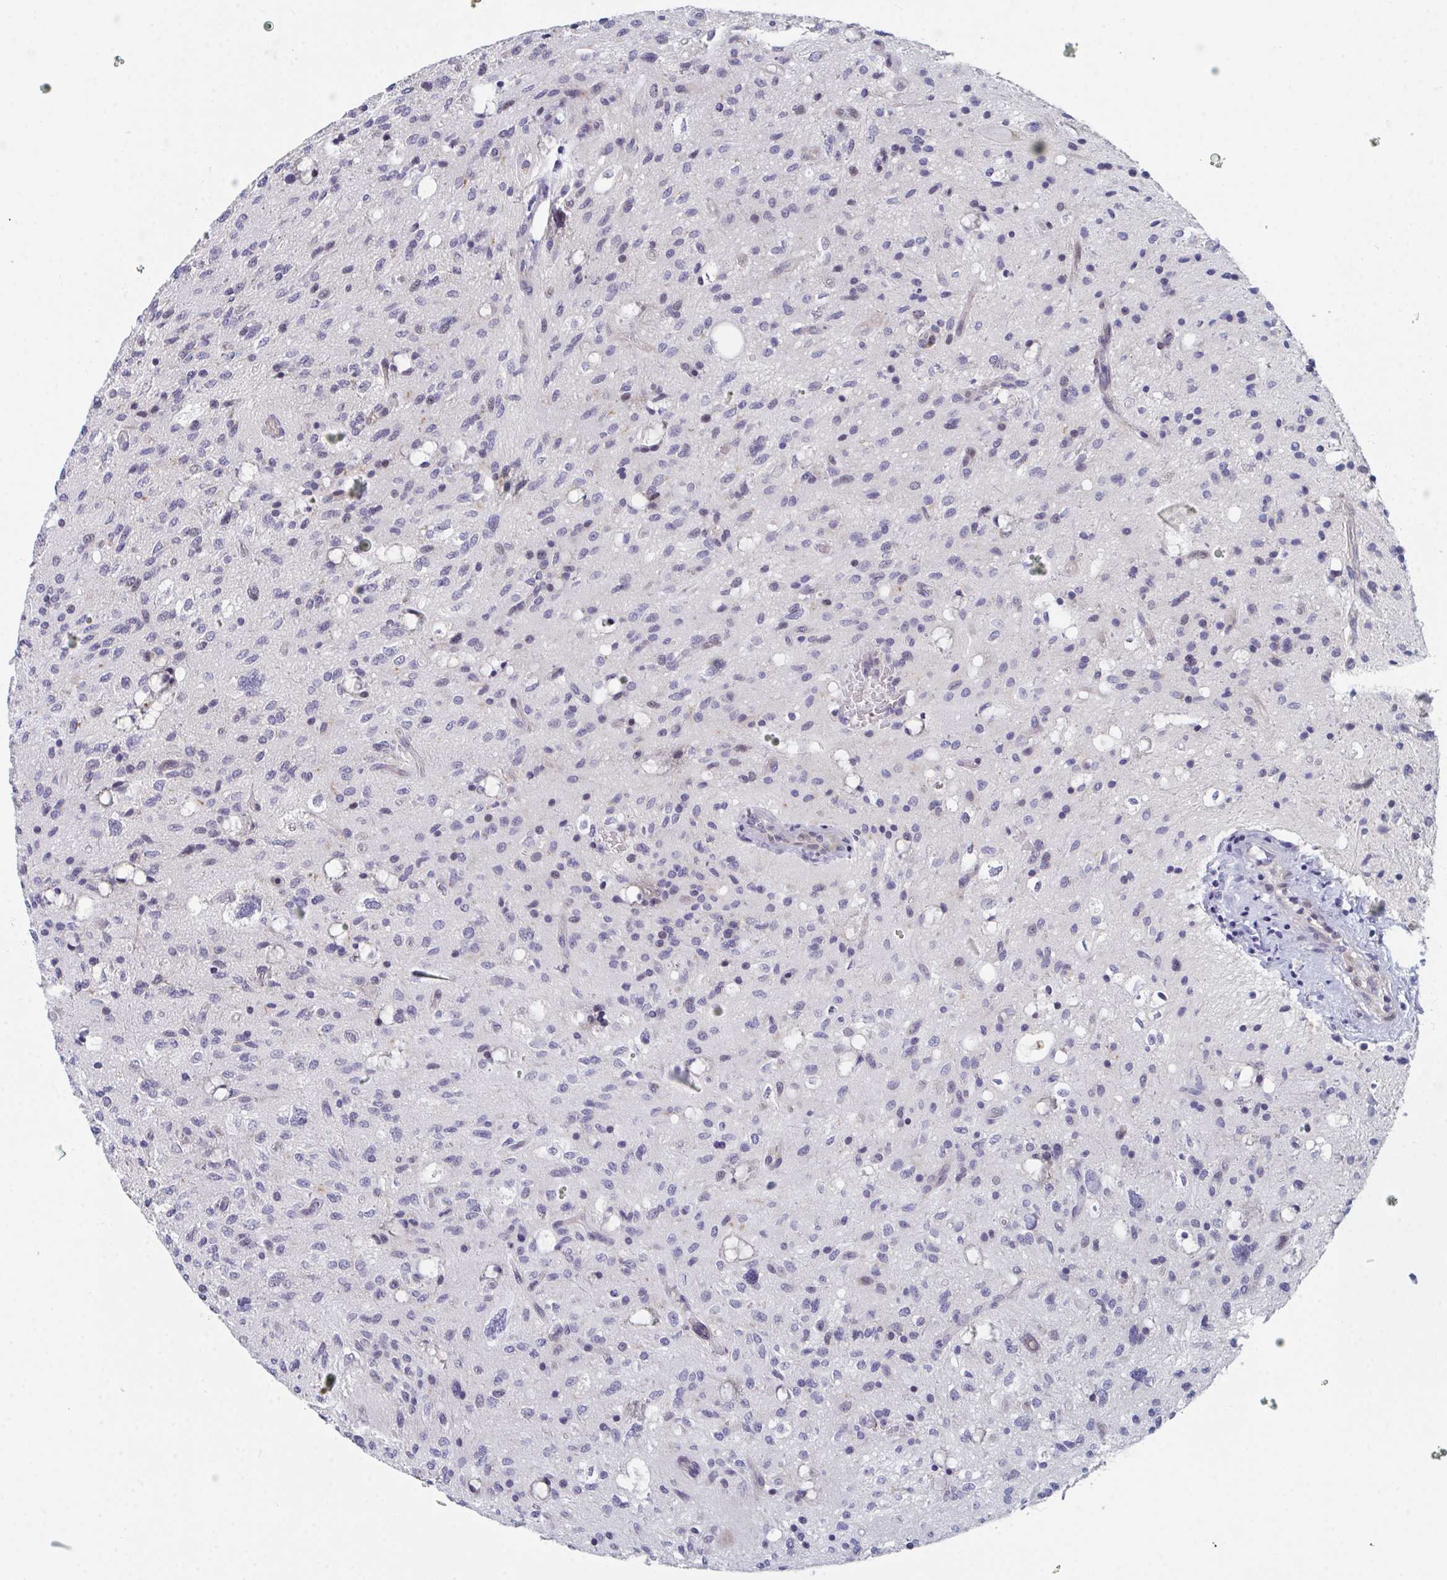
{"staining": {"intensity": "negative", "quantity": "none", "location": "none"}, "tissue": "glioma", "cell_type": "Tumor cells", "image_type": "cancer", "snomed": [{"axis": "morphology", "description": "Glioma, malignant, Low grade"}, {"axis": "topography", "description": "Brain"}], "caption": "An image of glioma stained for a protein exhibits no brown staining in tumor cells. (DAB immunohistochemistry (IHC) with hematoxylin counter stain).", "gene": "CENPT", "patient": {"sex": "female", "age": 58}}